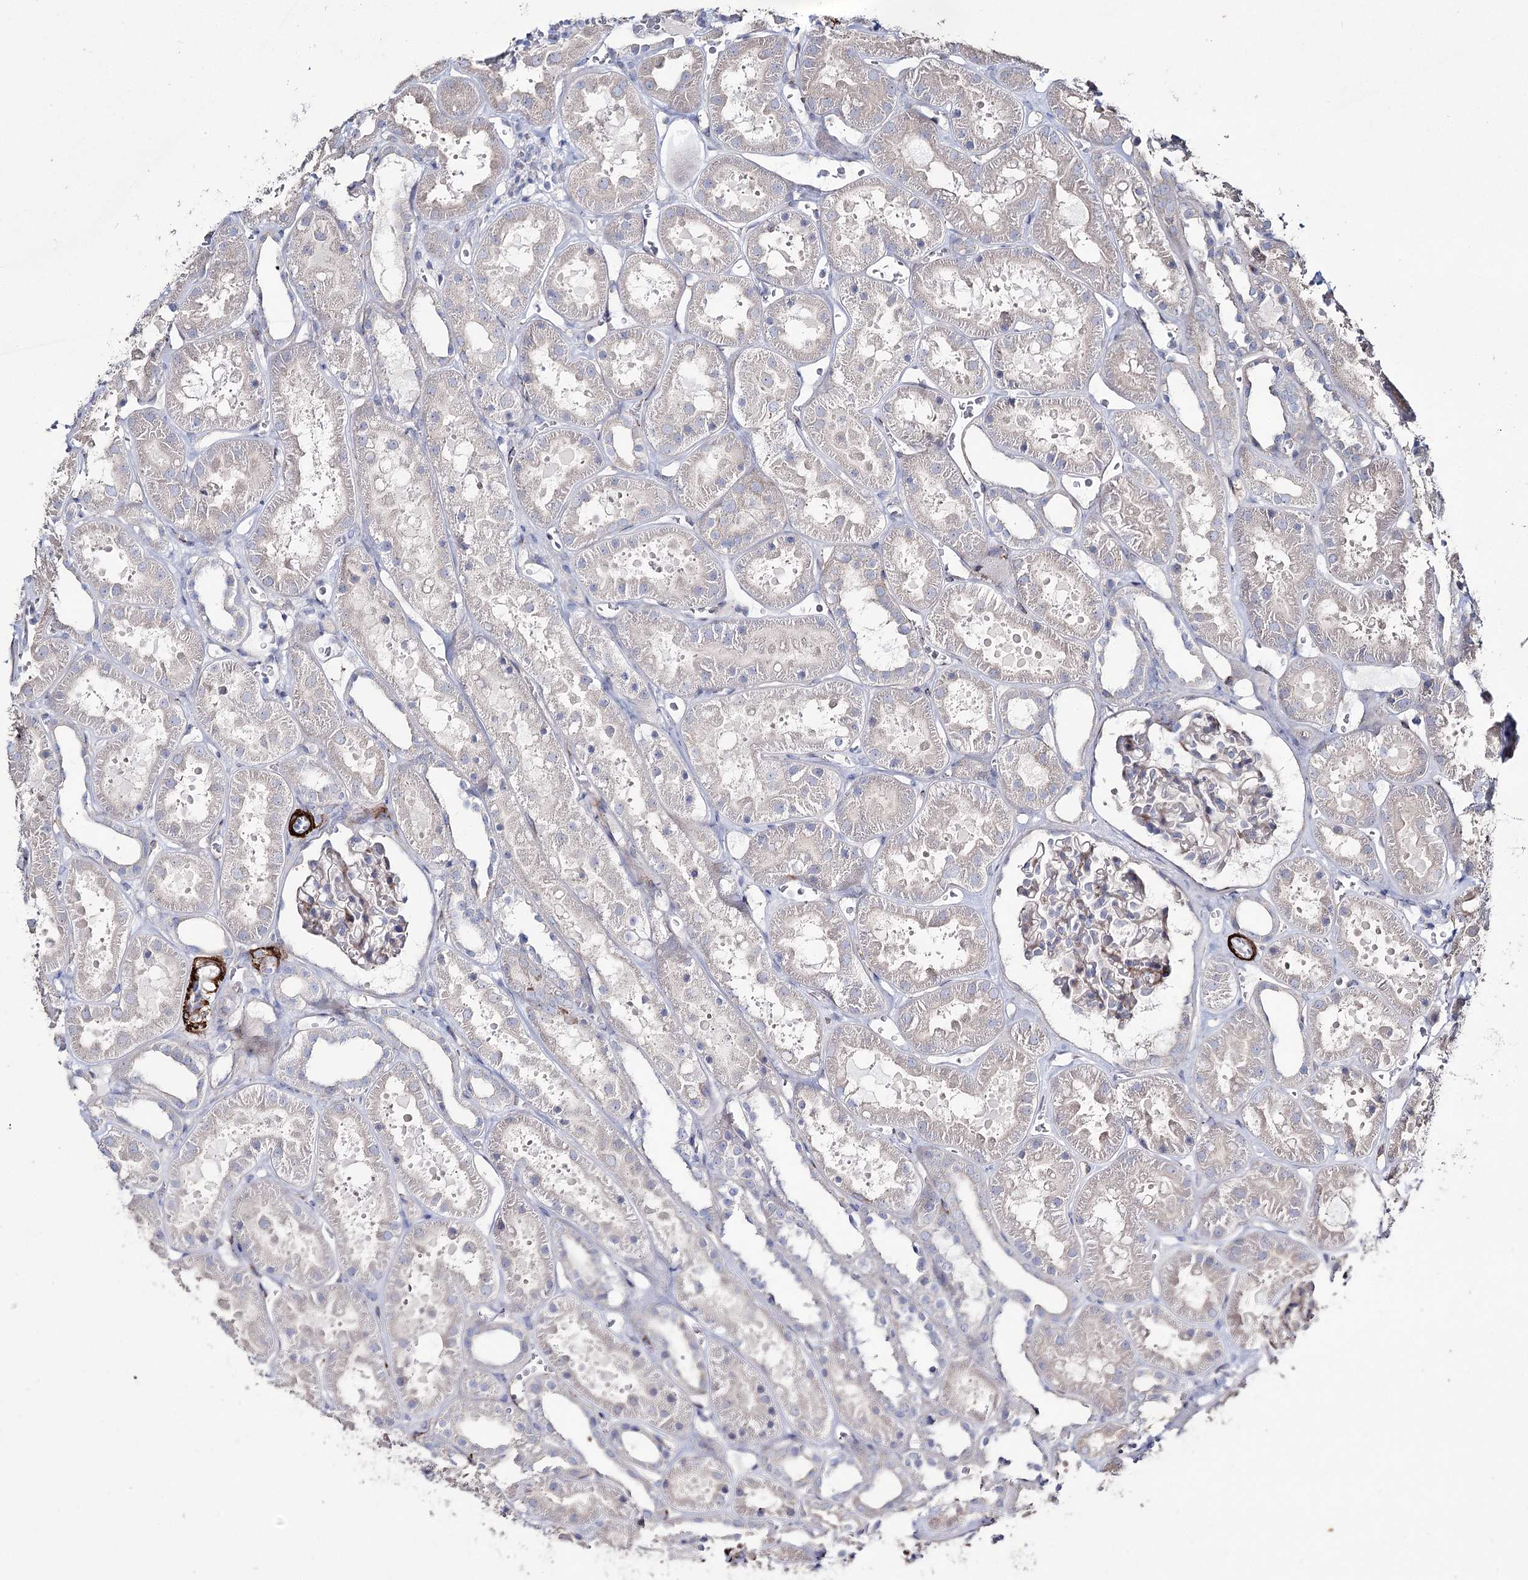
{"staining": {"intensity": "negative", "quantity": "none", "location": "none"}, "tissue": "kidney", "cell_type": "Cells in glomeruli", "image_type": "normal", "snomed": [{"axis": "morphology", "description": "Normal tissue, NOS"}, {"axis": "topography", "description": "Kidney"}], "caption": "A high-resolution image shows immunohistochemistry staining of normal kidney, which displays no significant positivity in cells in glomeruli.", "gene": "SUMF1", "patient": {"sex": "female", "age": 41}}